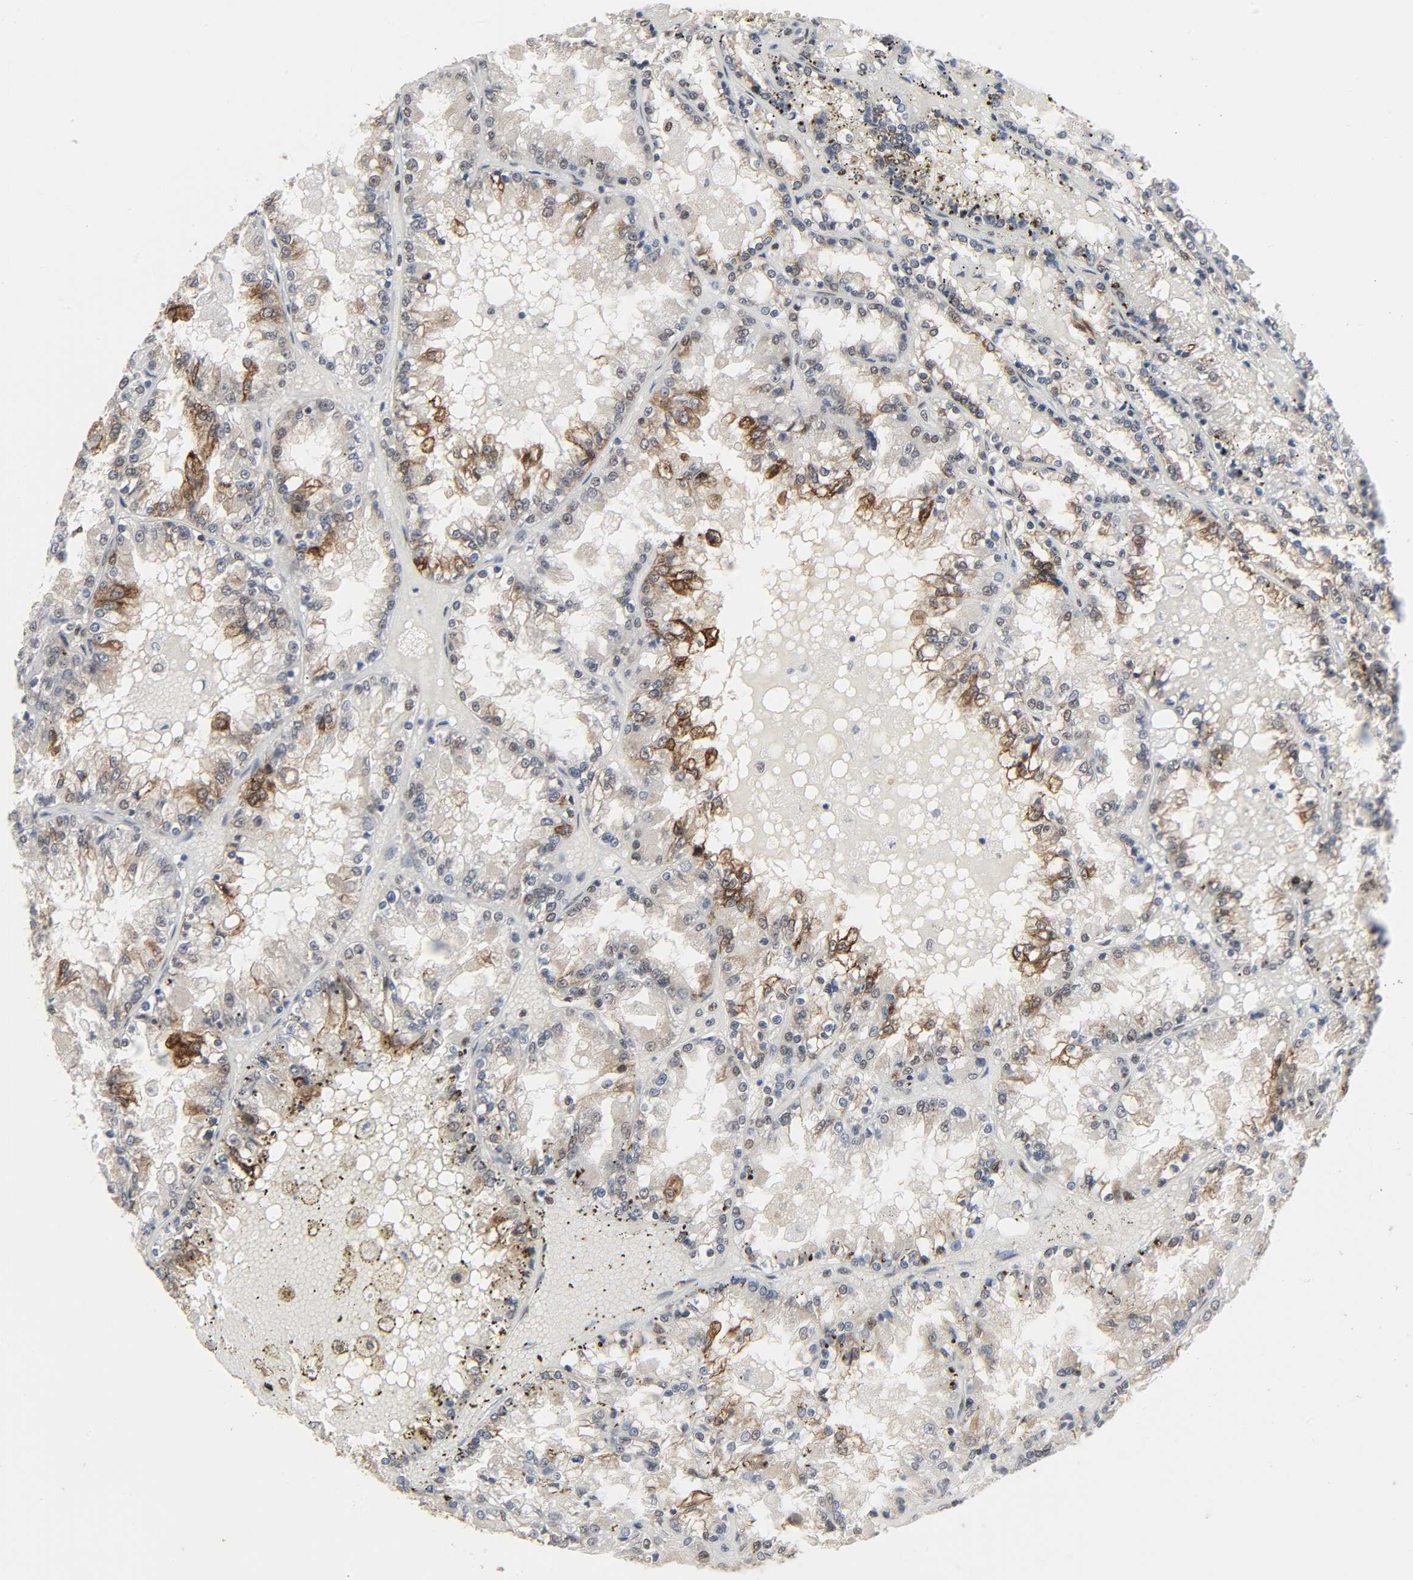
{"staining": {"intensity": "strong", "quantity": "<25%", "location": "cytoplasmic/membranous"}, "tissue": "renal cancer", "cell_type": "Tumor cells", "image_type": "cancer", "snomed": [{"axis": "morphology", "description": "Adenocarcinoma, NOS"}, {"axis": "topography", "description": "Kidney"}], "caption": "Renal cancer was stained to show a protein in brown. There is medium levels of strong cytoplasmic/membranous expression in about <25% of tumor cells.", "gene": "MUC1", "patient": {"sex": "female", "age": 56}}